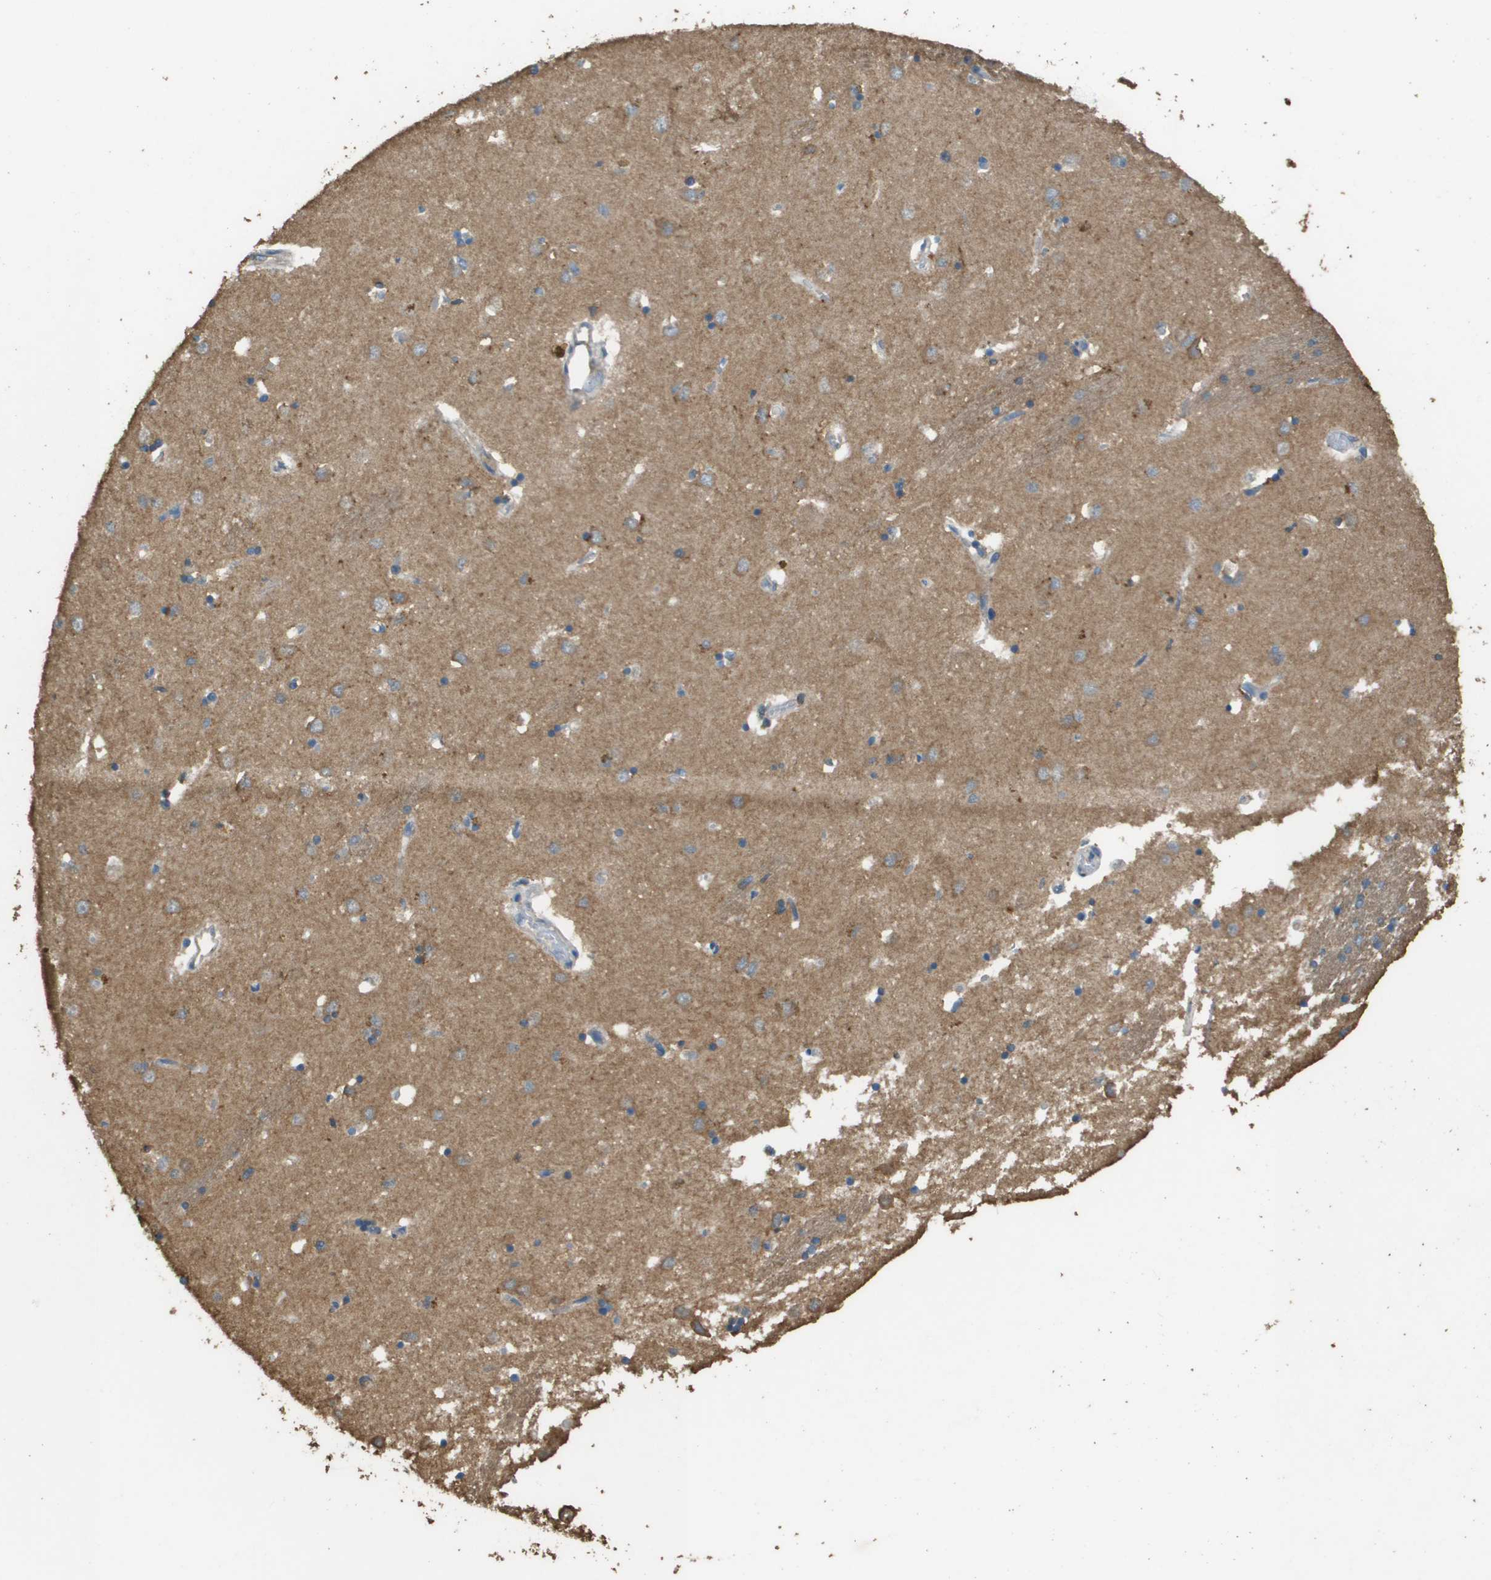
{"staining": {"intensity": "moderate", "quantity": "25%-75%", "location": "cytoplasmic/membranous"}, "tissue": "caudate", "cell_type": "Glial cells", "image_type": "normal", "snomed": [{"axis": "morphology", "description": "Normal tissue, NOS"}, {"axis": "topography", "description": "Lateral ventricle wall"}], "caption": "Immunohistochemistry (IHC) of normal caudate reveals medium levels of moderate cytoplasmic/membranous staining in about 25%-75% of glial cells.", "gene": "MS4A7", "patient": {"sex": "female", "age": 19}}